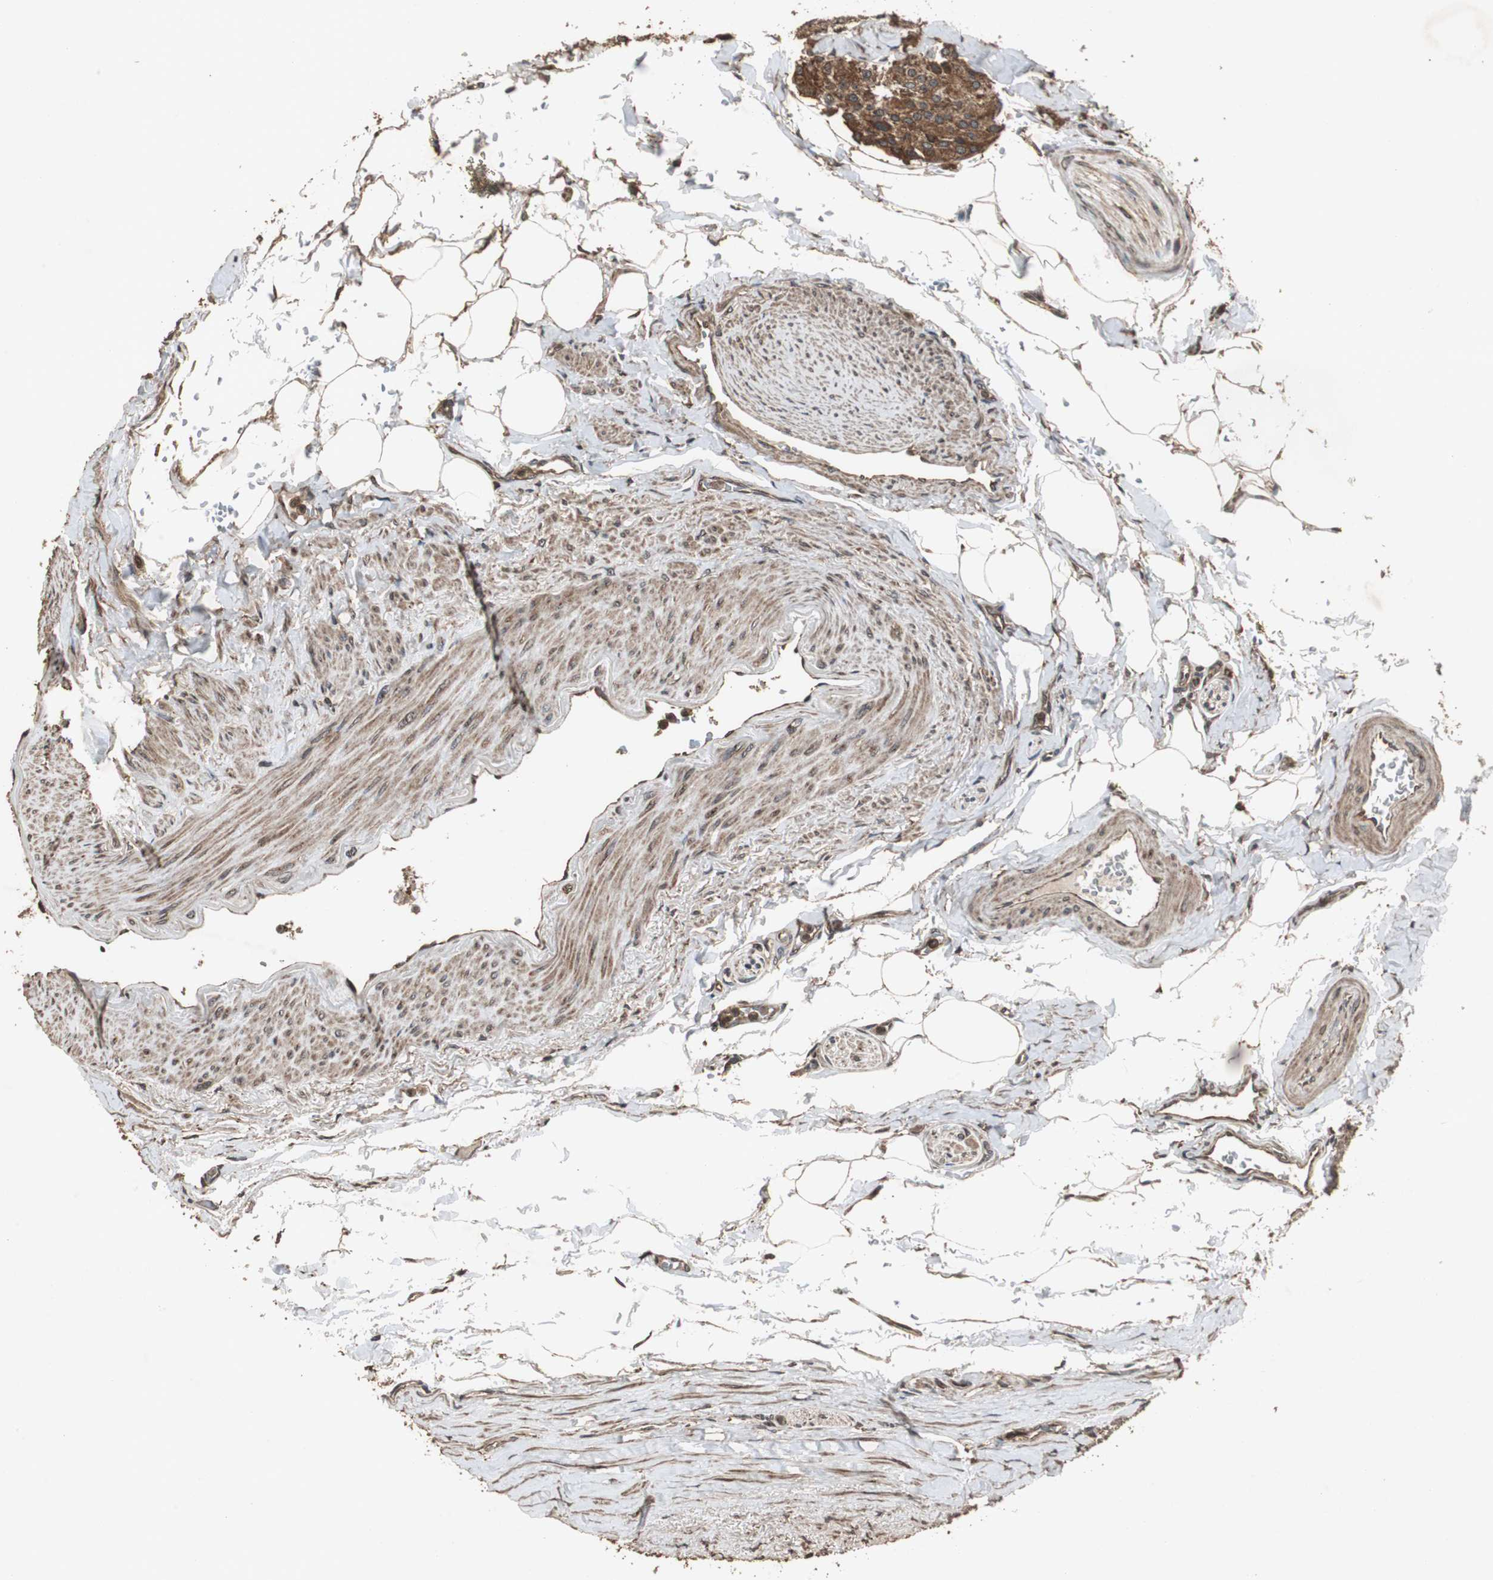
{"staining": {"intensity": "strong", "quantity": ">75%", "location": "cytoplasmic/membranous"}, "tissue": "carcinoid", "cell_type": "Tumor cells", "image_type": "cancer", "snomed": [{"axis": "morphology", "description": "Carcinoid, malignant, NOS"}, {"axis": "topography", "description": "Colon"}], "caption": "A photomicrograph showing strong cytoplasmic/membranous positivity in about >75% of tumor cells in carcinoid (malignant), as visualized by brown immunohistochemical staining.", "gene": "LAMTOR5", "patient": {"sex": "female", "age": 61}}